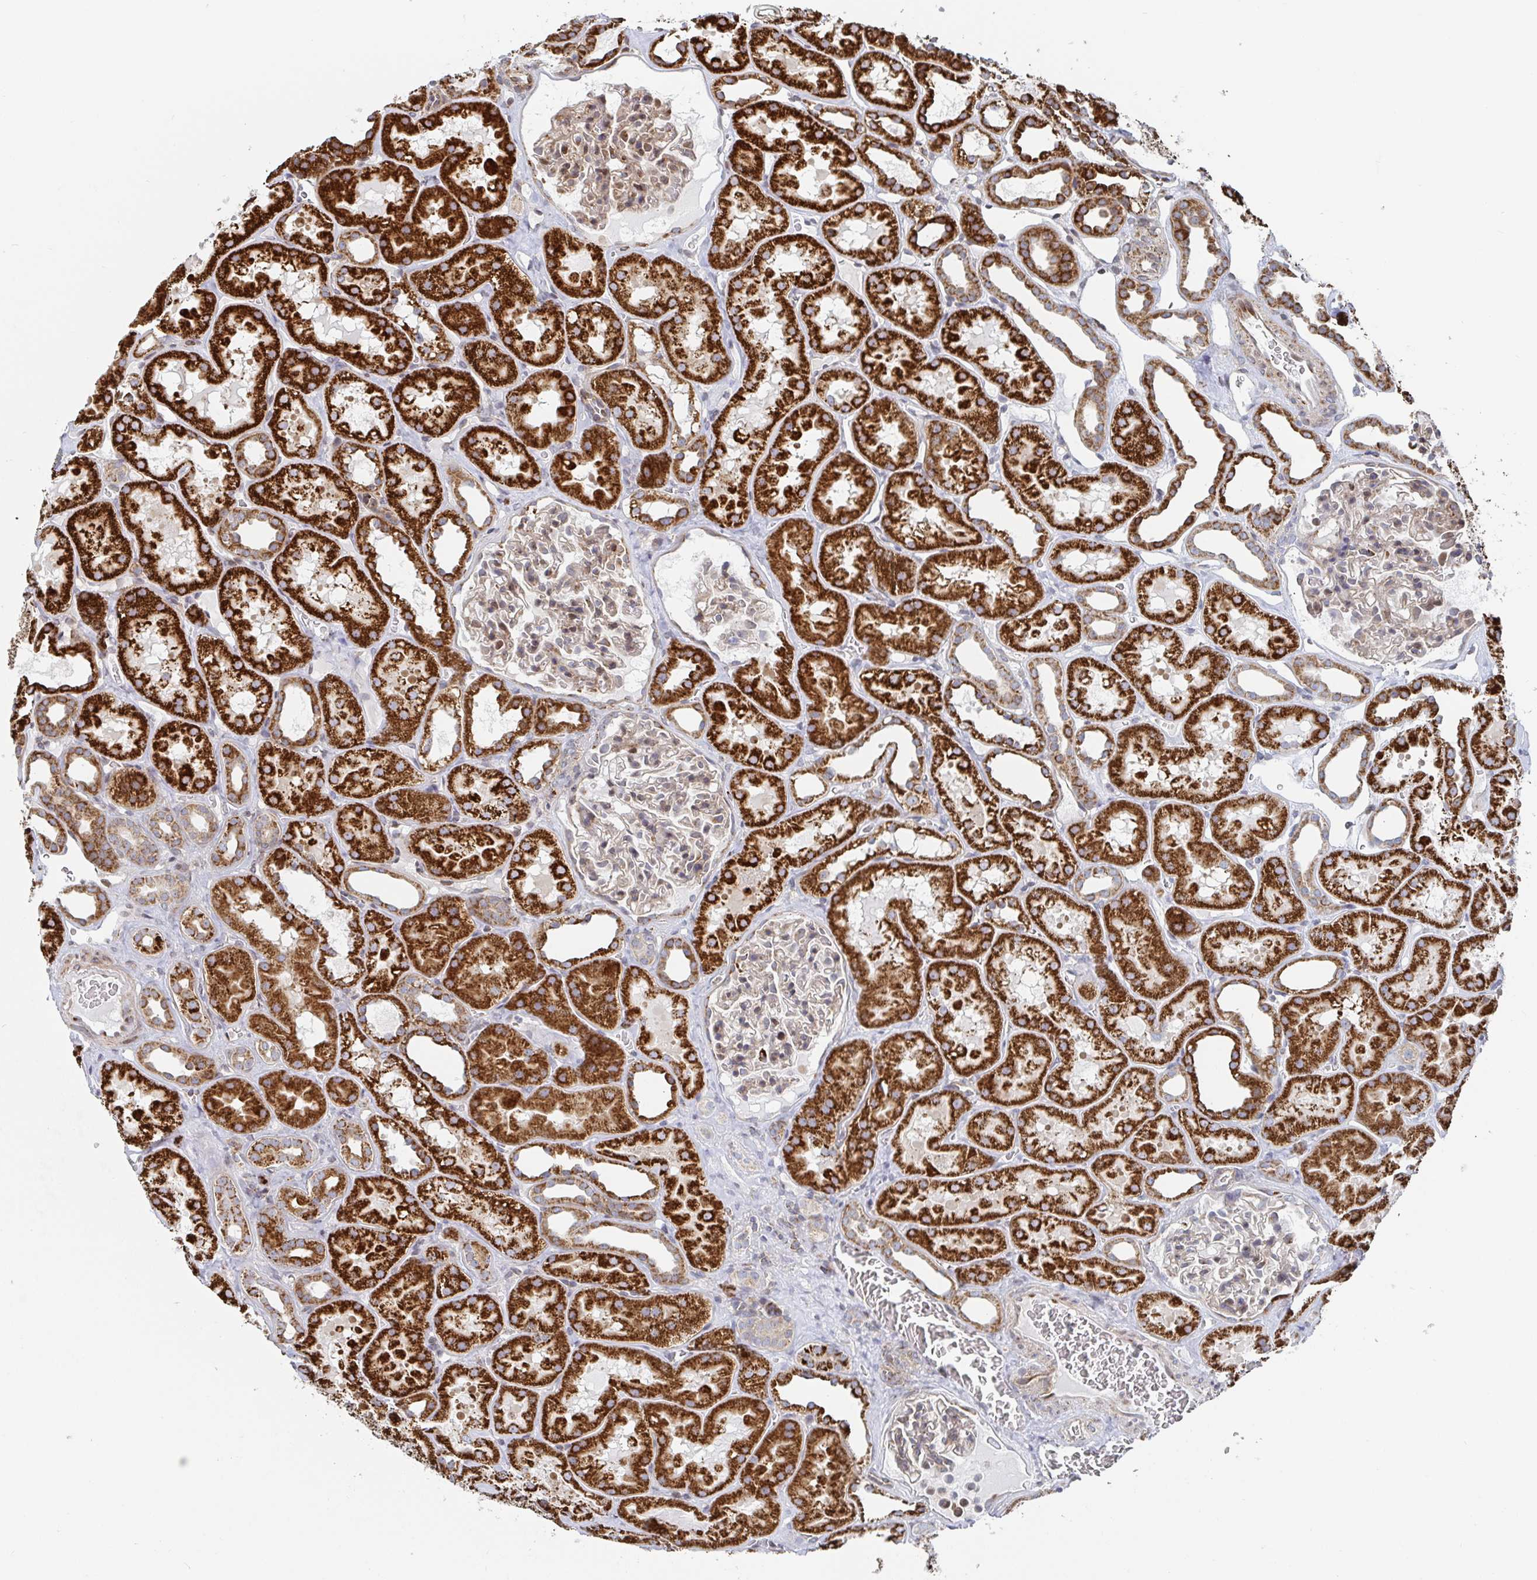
{"staining": {"intensity": "moderate", "quantity": "<25%", "location": "cytoplasmic/membranous"}, "tissue": "kidney", "cell_type": "Cells in glomeruli", "image_type": "normal", "snomed": [{"axis": "morphology", "description": "Normal tissue, NOS"}, {"axis": "topography", "description": "Kidney"}], "caption": "Protein expression analysis of normal human kidney reveals moderate cytoplasmic/membranous positivity in about <25% of cells in glomeruli.", "gene": "STARD8", "patient": {"sex": "female", "age": 41}}